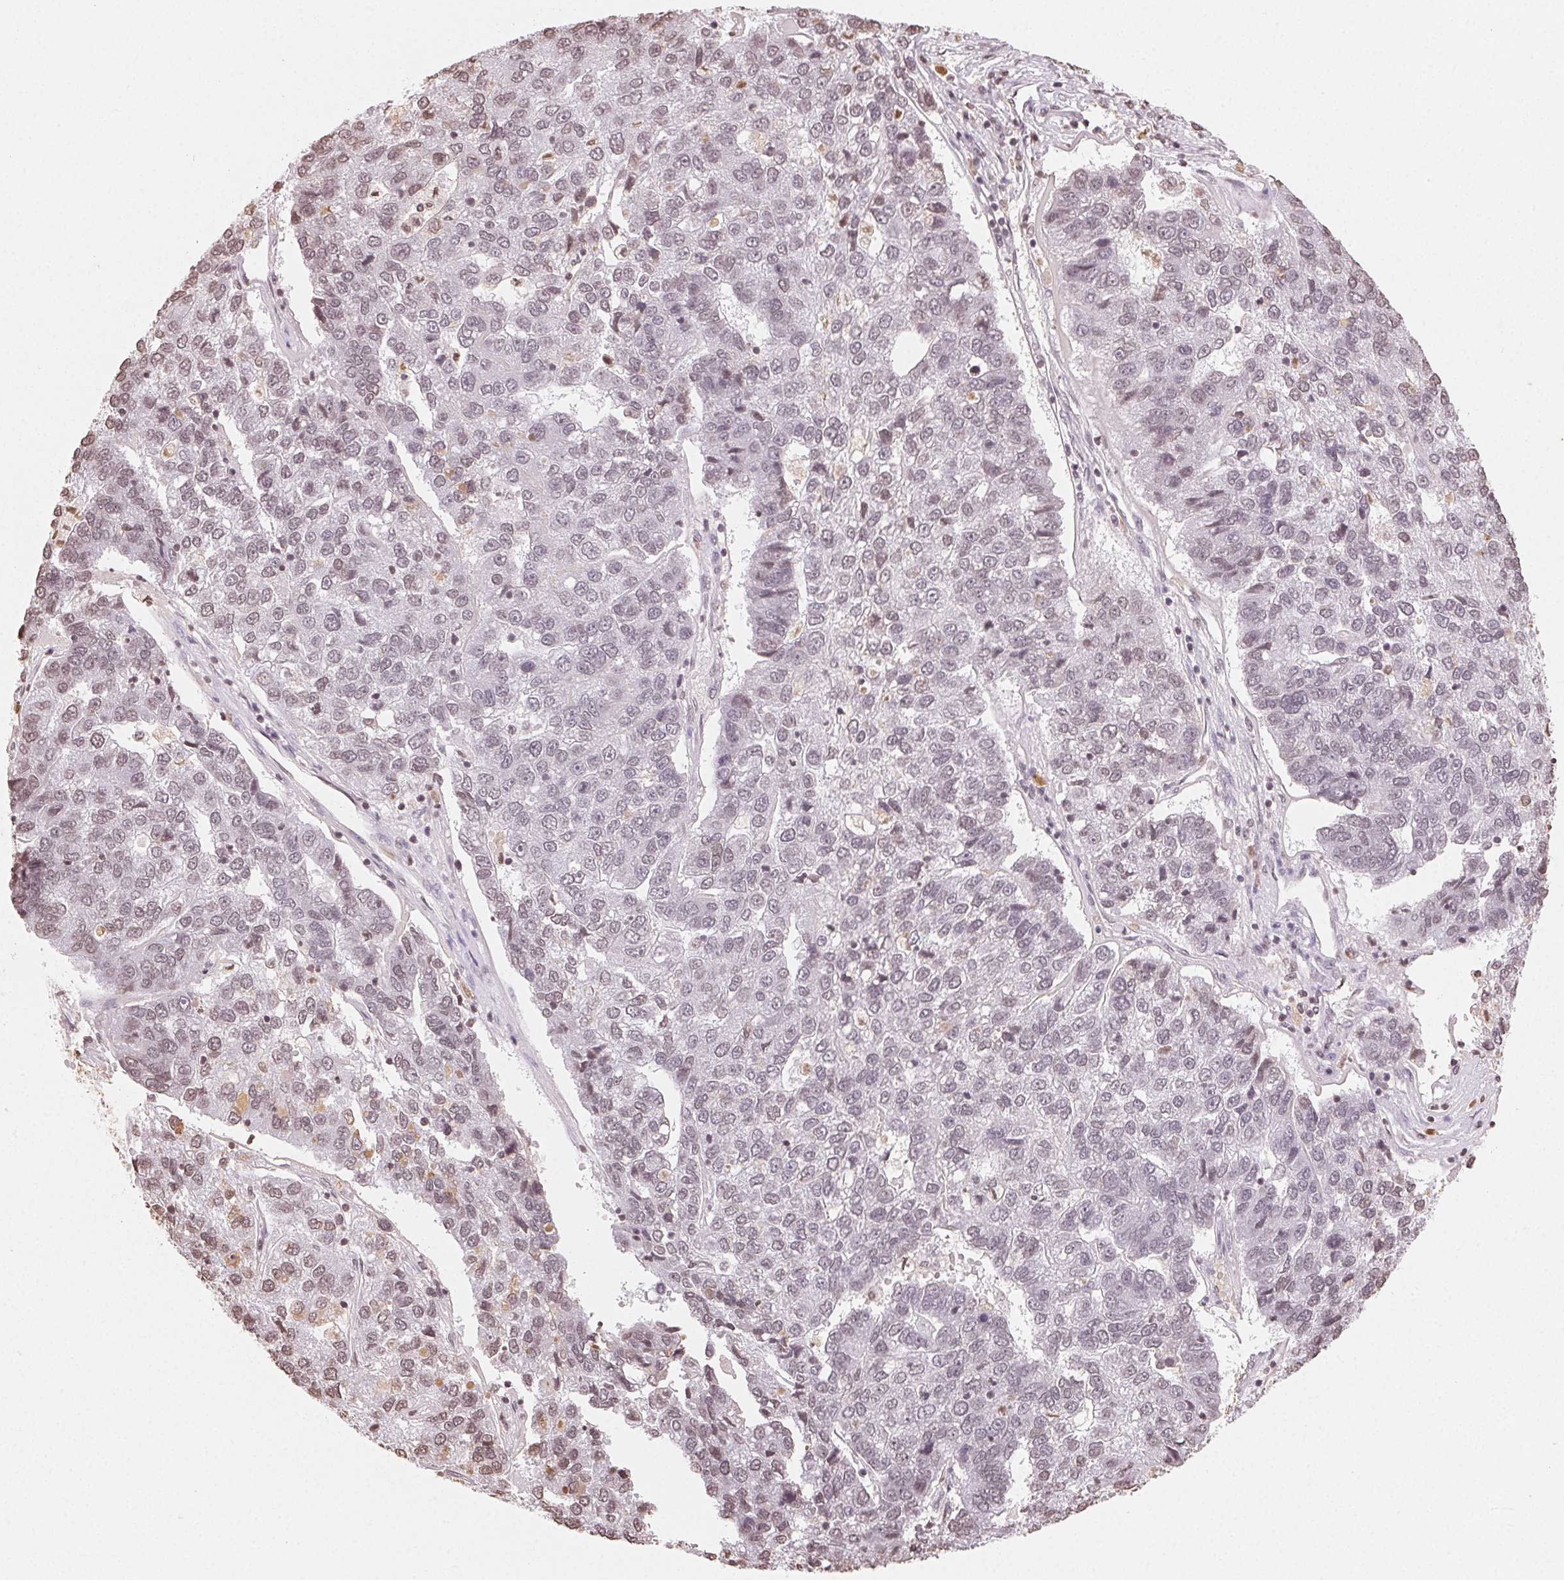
{"staining": {"intensity": "weak", "quantity": "<25%", "location": "nuclear"}, "tissue": "pancreatic cancer", "cell_type": "Tumor cells", "image_type": "cancer", "snomed": [{"axis": "morphology", "description": "Adenocarcinoma, NOS"}, {"axis": "topography", "description": "Pancreas"}], "caption": "This micrograph is of pancreatic cancer (adenocarcinoma) stained with immunohistochemistry (IHC) to label a protein in brown with the nuclei are counter-stained blue. There is no expression in tumor cells.", "gene": "TBP", "patient": {"sex": "female", "age": 61}}